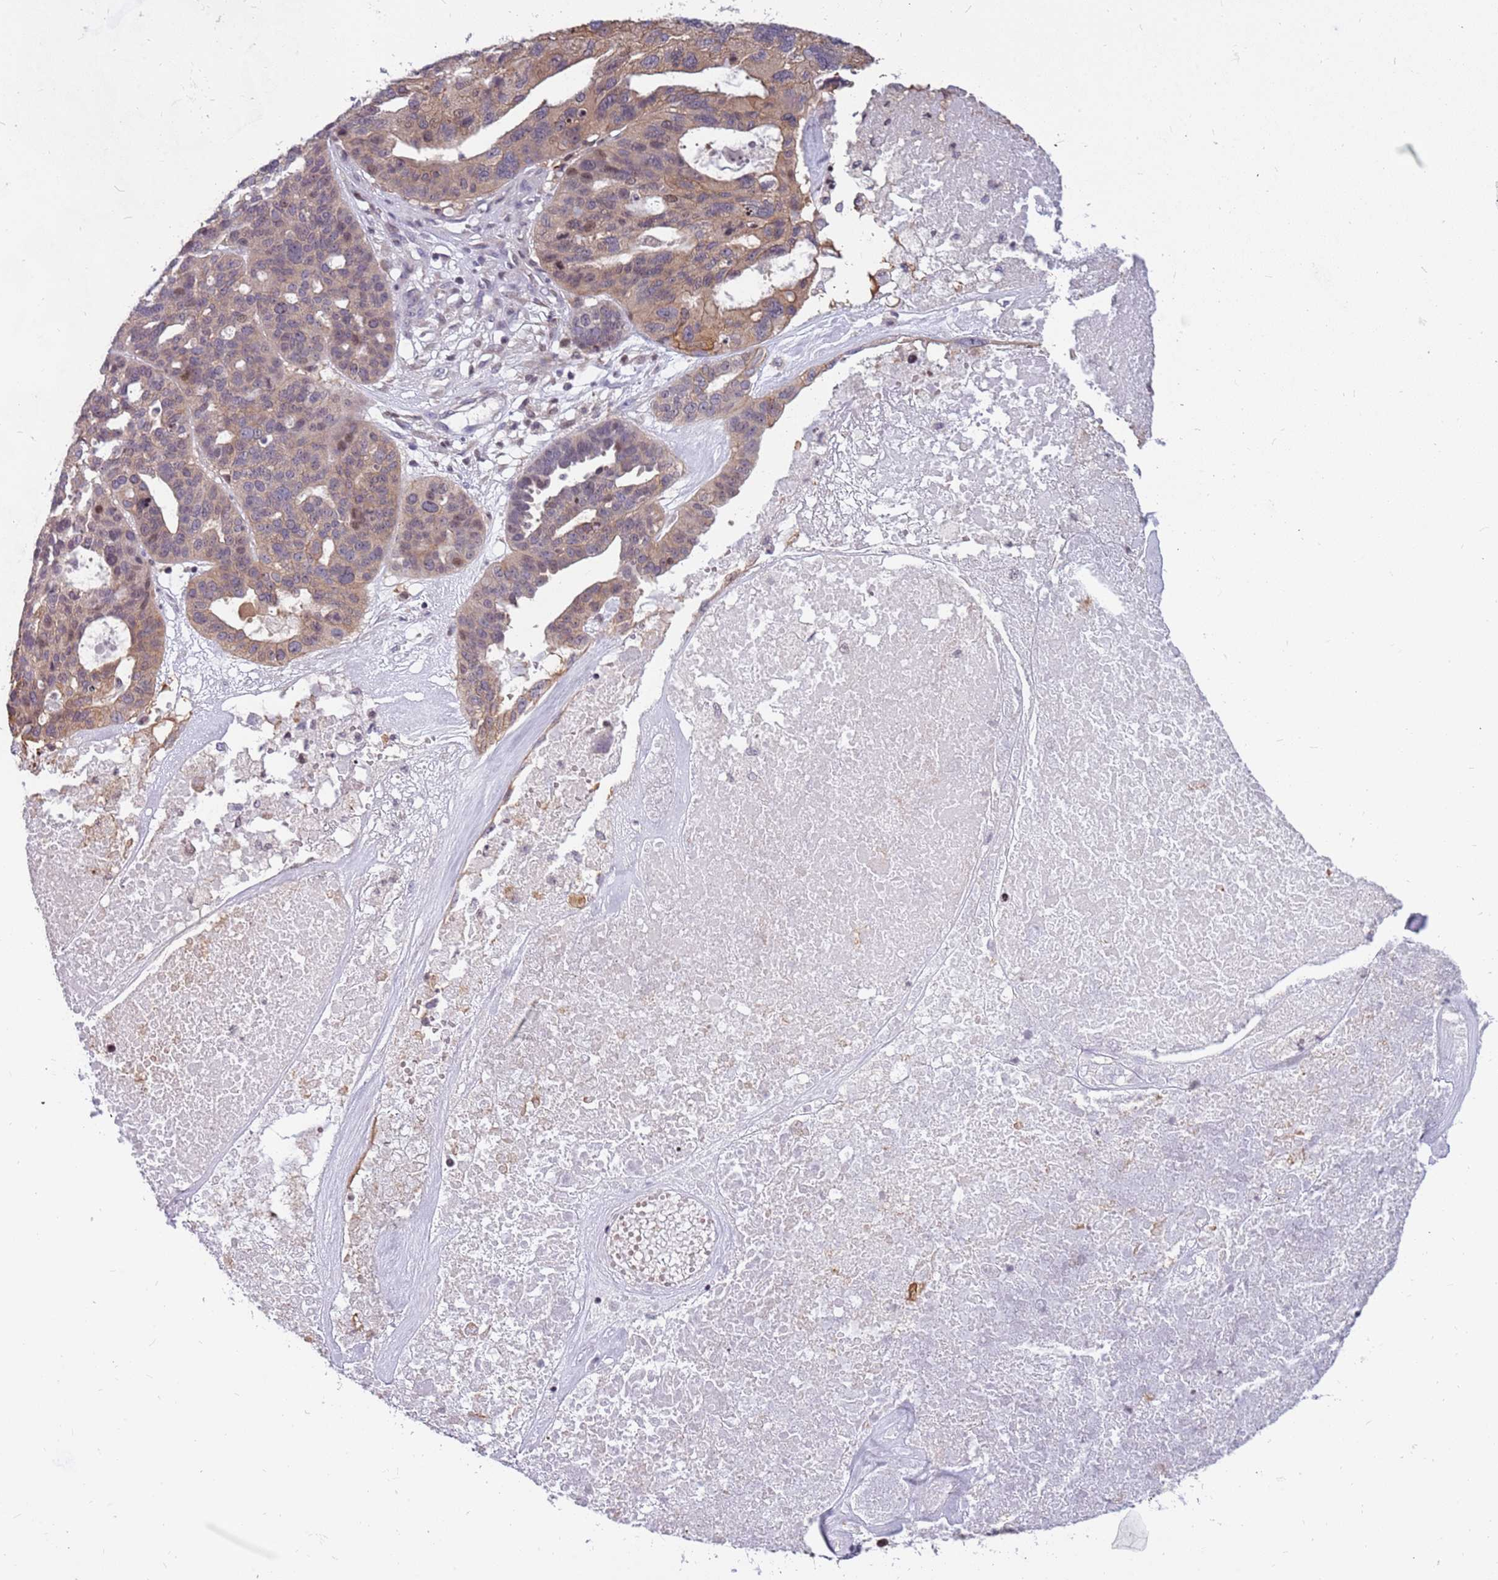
{"staining": {"intensity": "weak", "quantity": "25%-75%", "location": "cytoplasmic/membranous"}, "tissue": "ovarian cancer", "cell_type": "Tumor cells", "image_type": "cancer", "snomed": [{"axis": "morphology", "description": "Cystadenocarcinoma, serous, NOS"}, {"axis": "topography", "description": "Ovary"}], "caption": "Protein staining by IHC reveals weak cytoplasmic/membranous staining in about 25%-75% of tumor cells in ovarian serous cystadenocarcinoma. (DAB (3,3'-diaminobenzidine) = brown stain, brightfield microscopy at high magnification).", "gene": "ARHGEF5", "patient": {"sex": "female", "age": 59}}